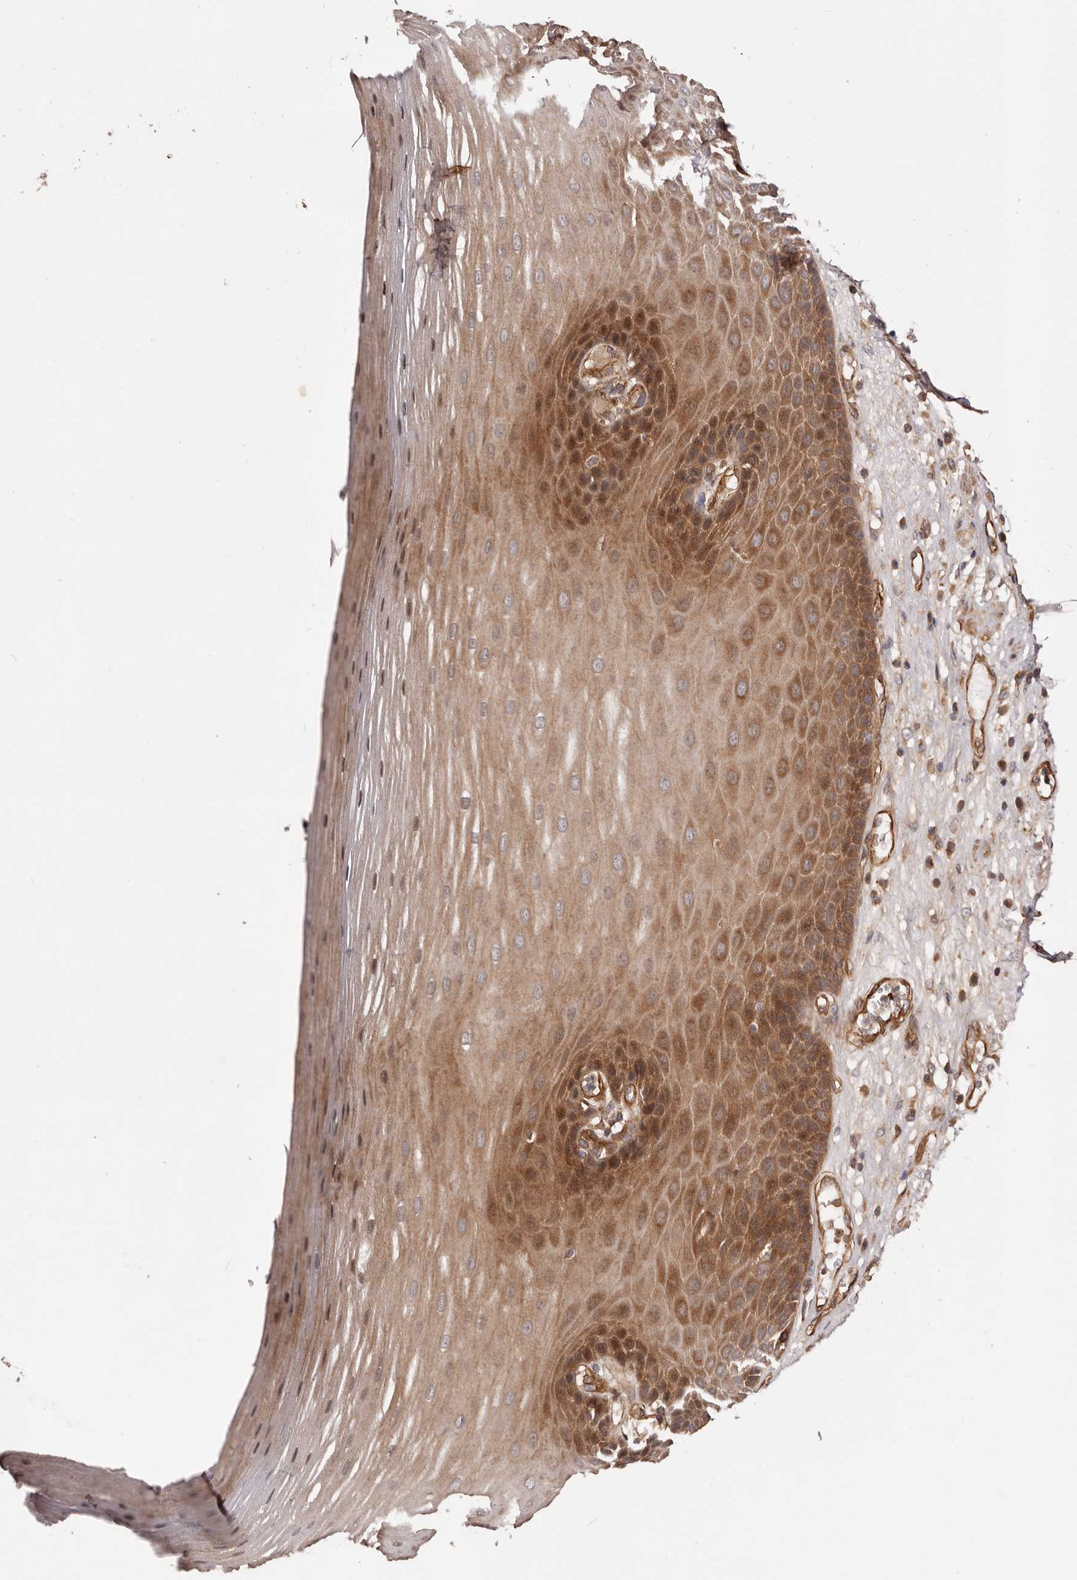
{"staining": {"intensity": "strong", "quantity": "25%-75%", "location": "cytoplasmic/membranous"}, "tissue": "esophagus", "cell_type": "Squamous epithelial cells", "image_type": "normal", "snomed": [{"axis": "morphology", "description": "Normal tissue, NOS"}, {"axis": "topography", "description": "Esophagus"}], "caption": "This photomicrograph exhibits immunohistochemistry staining of unremarkable esophagus, with high strong cytoplasmic/membranous positivity in approximately 25%-75% of squamous epithelial cells.", "gene": "GTPBP1", "patient": {"sex": "male", "age": 62}}